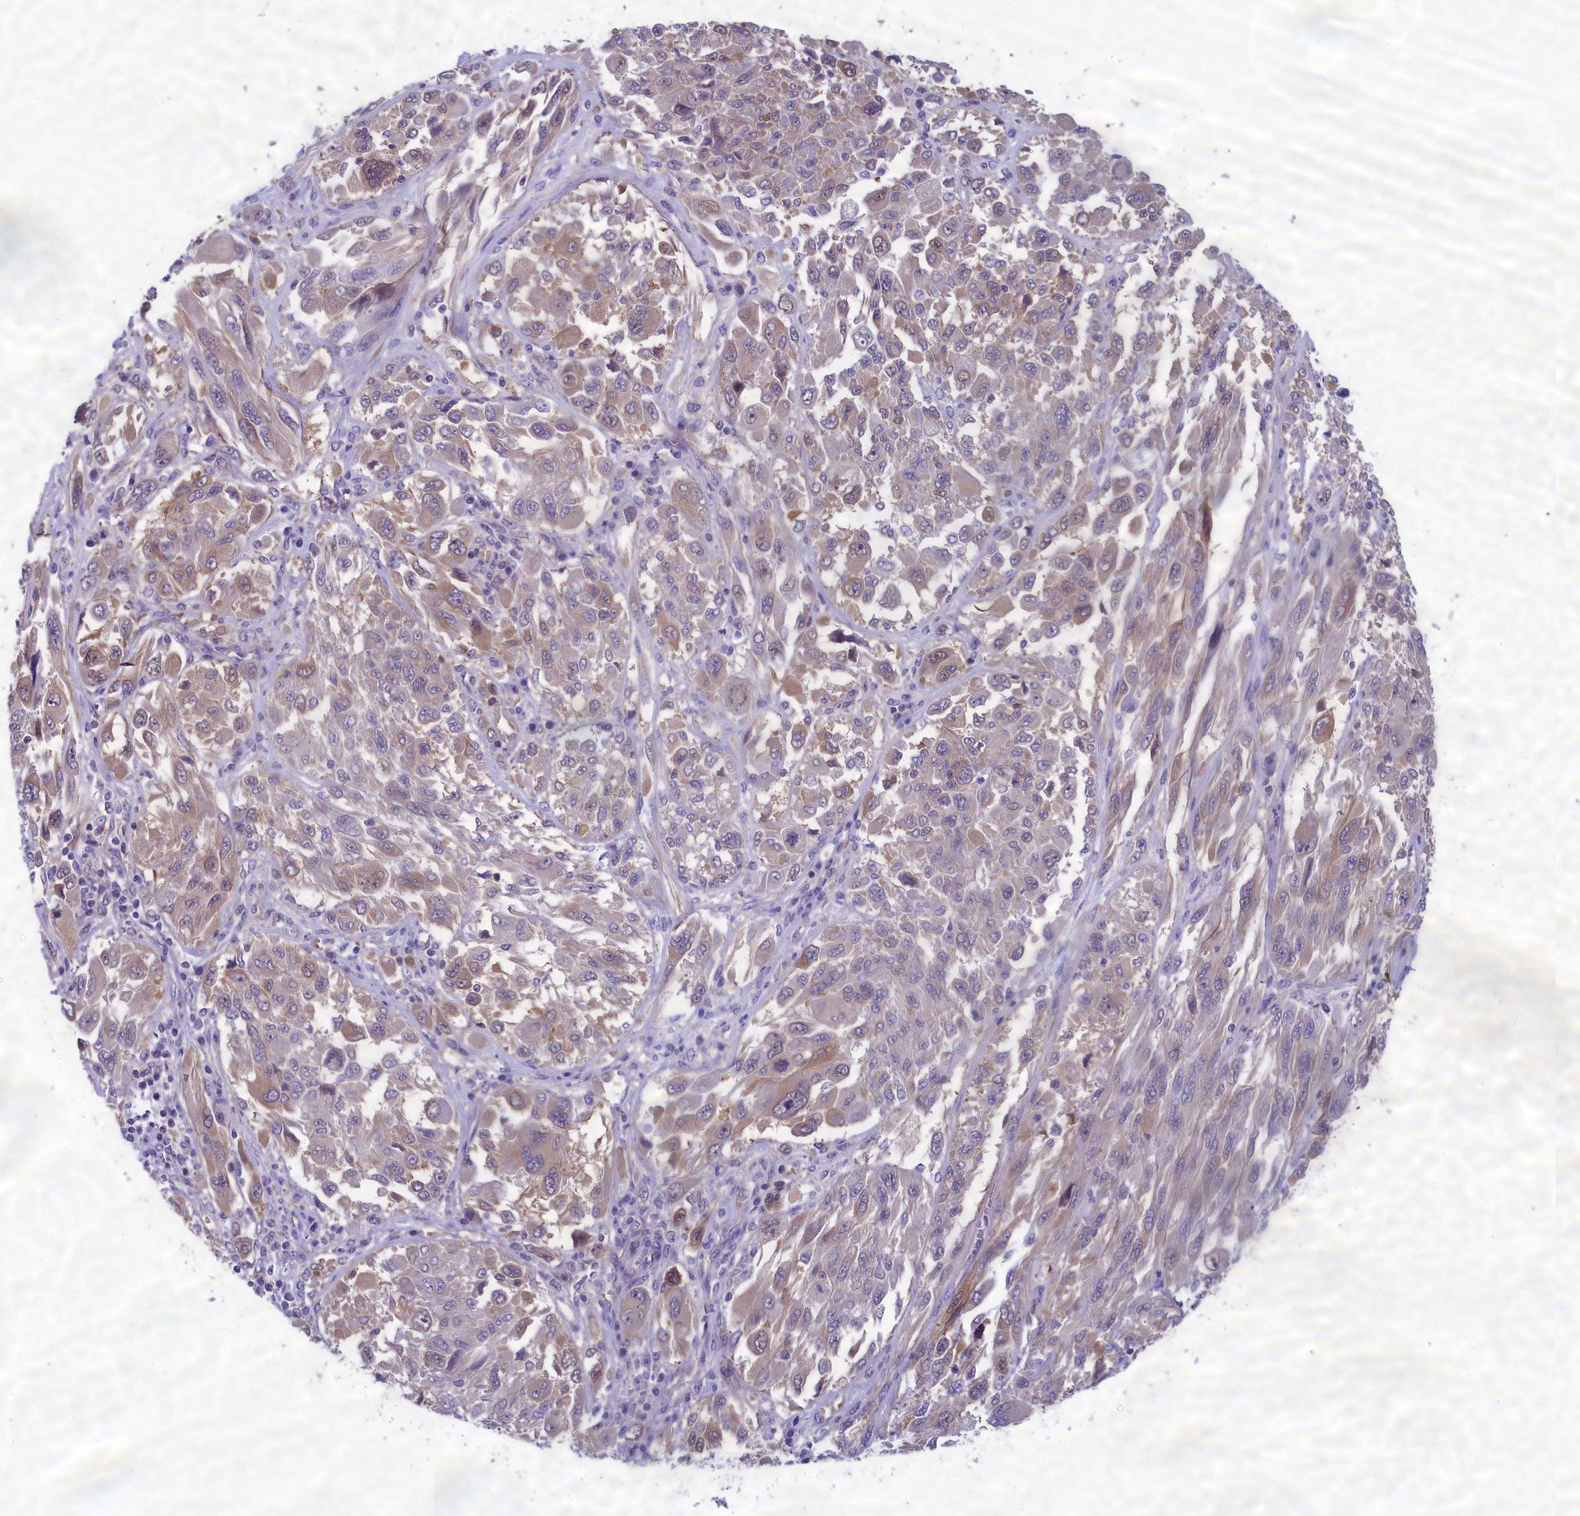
{"staining": {"intensity": "weak", "quantity": "25%-75%", "location": "cytoplasmic/membranous"}, "tissue": "melanoma", "cell_type": "Tumor cells", "image_type": "cancer", "snomed": [{"axis": "morphology", "description": "Malignant melanoma, NOS"}, {"axis": "topography", "description": "Skin"}], "caption": "Melanoma stained for a protein (brown) displays weak cytoplasmic/membranous positive staining in approximately 25%-75% of tumor cells.", "gene": "ABCC8", "patient": {"sex": "female", "age": 91}}